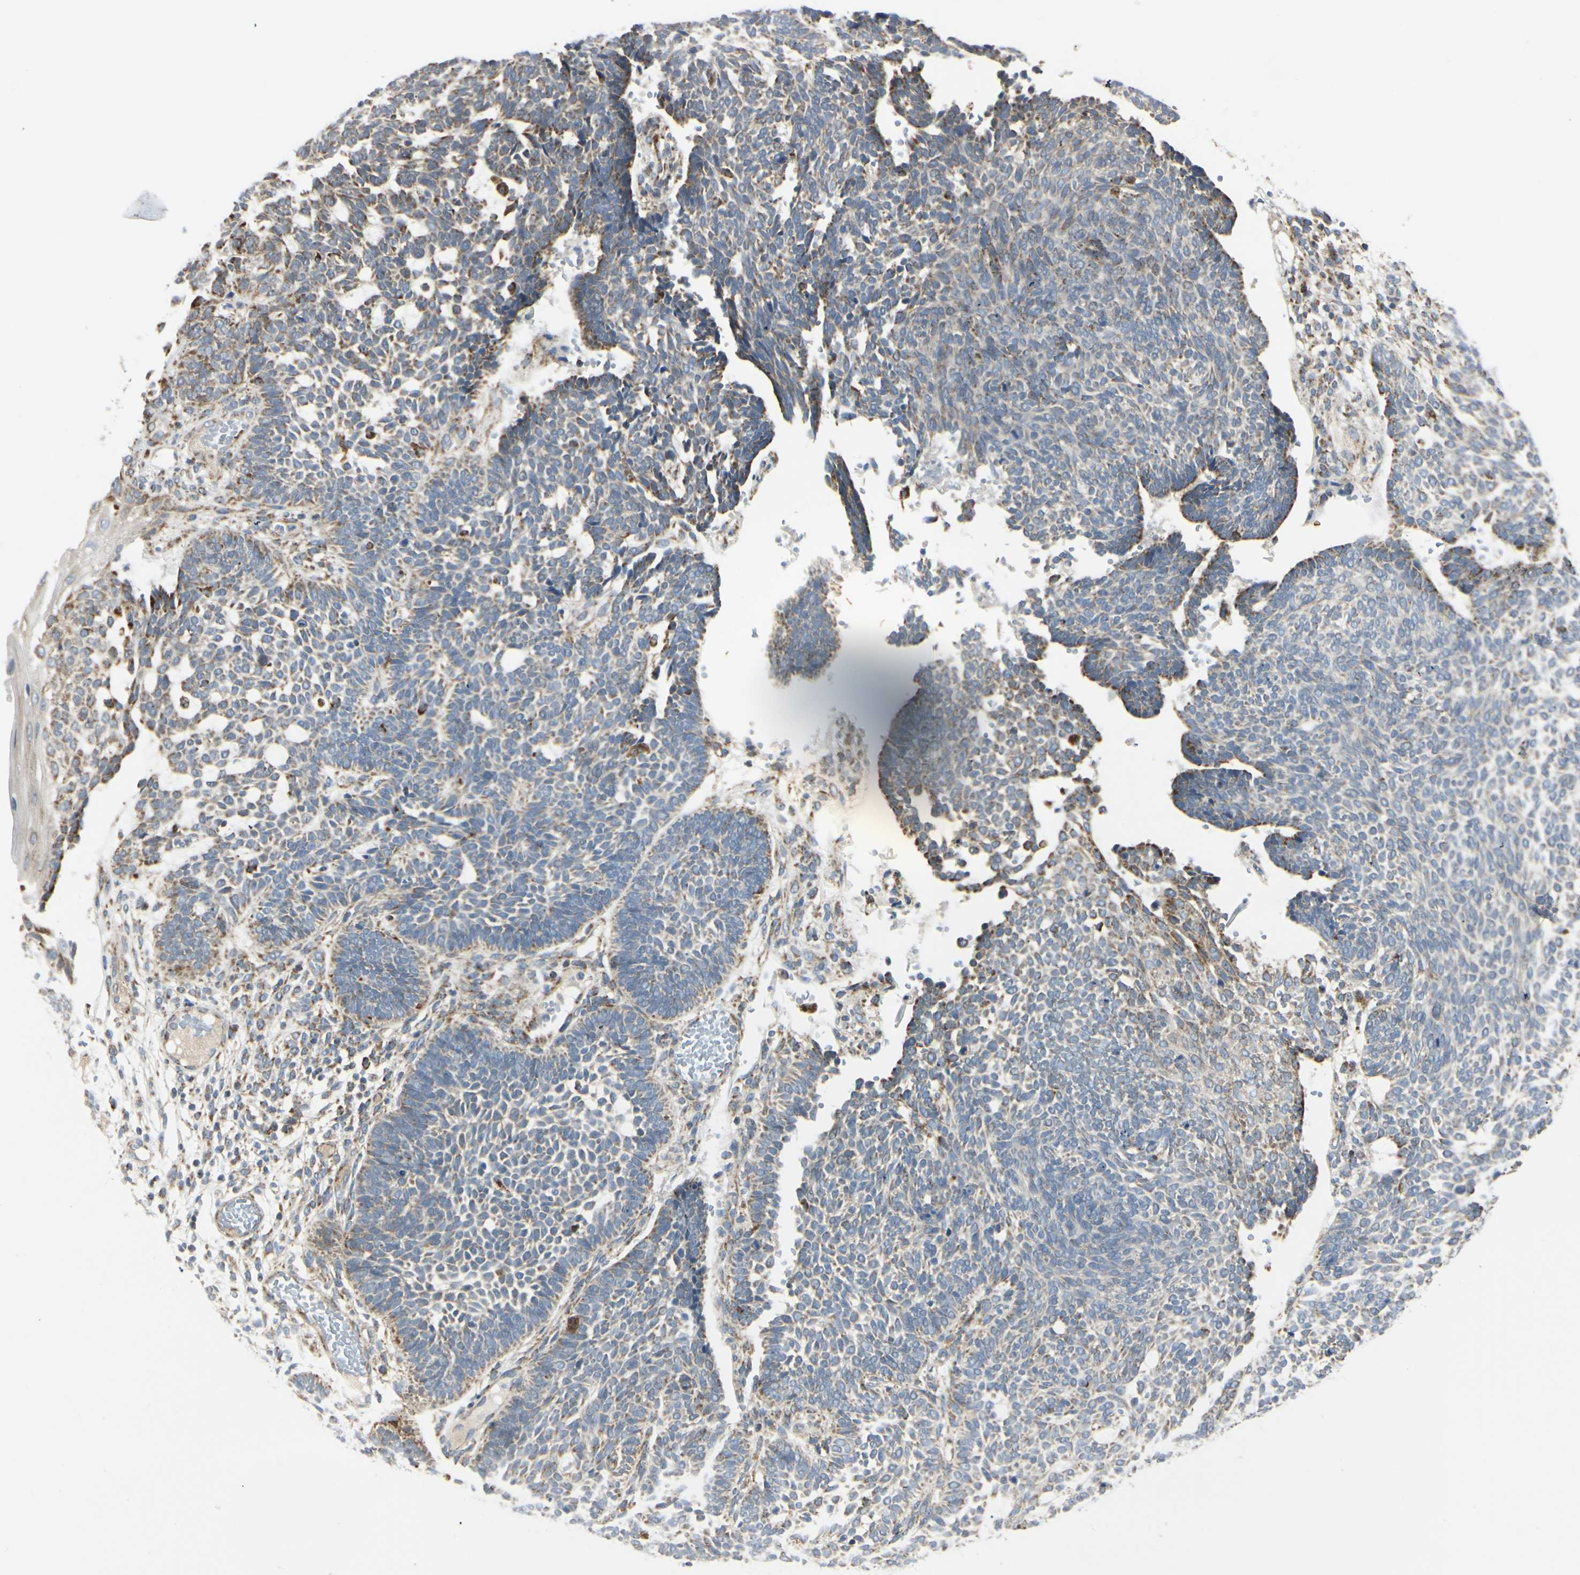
{"staining": {"intensity": "moderate", "quantity": ">75%", "location": "cytoplasmic/membranous"}, "tissue": "skin cancer", "cell_type": "Tumor cells", "image_type": "cancer", "snomed": [{"axis": "morphology", "description": "Normal tissue, NOS"}, {"axis": "morphology", "description": "Basal cell carcinoma"}, {"axis": "topography", "description": "Skin"}], "caption": "Brown immunohistochemical staining in human basal cell carcinoma (skin) reveals moderate cytoplasmic/membranous staining in about >75% of tumor cells.", "gene": "ANKS6", "patient": {"sex": "male", "age": 87}}